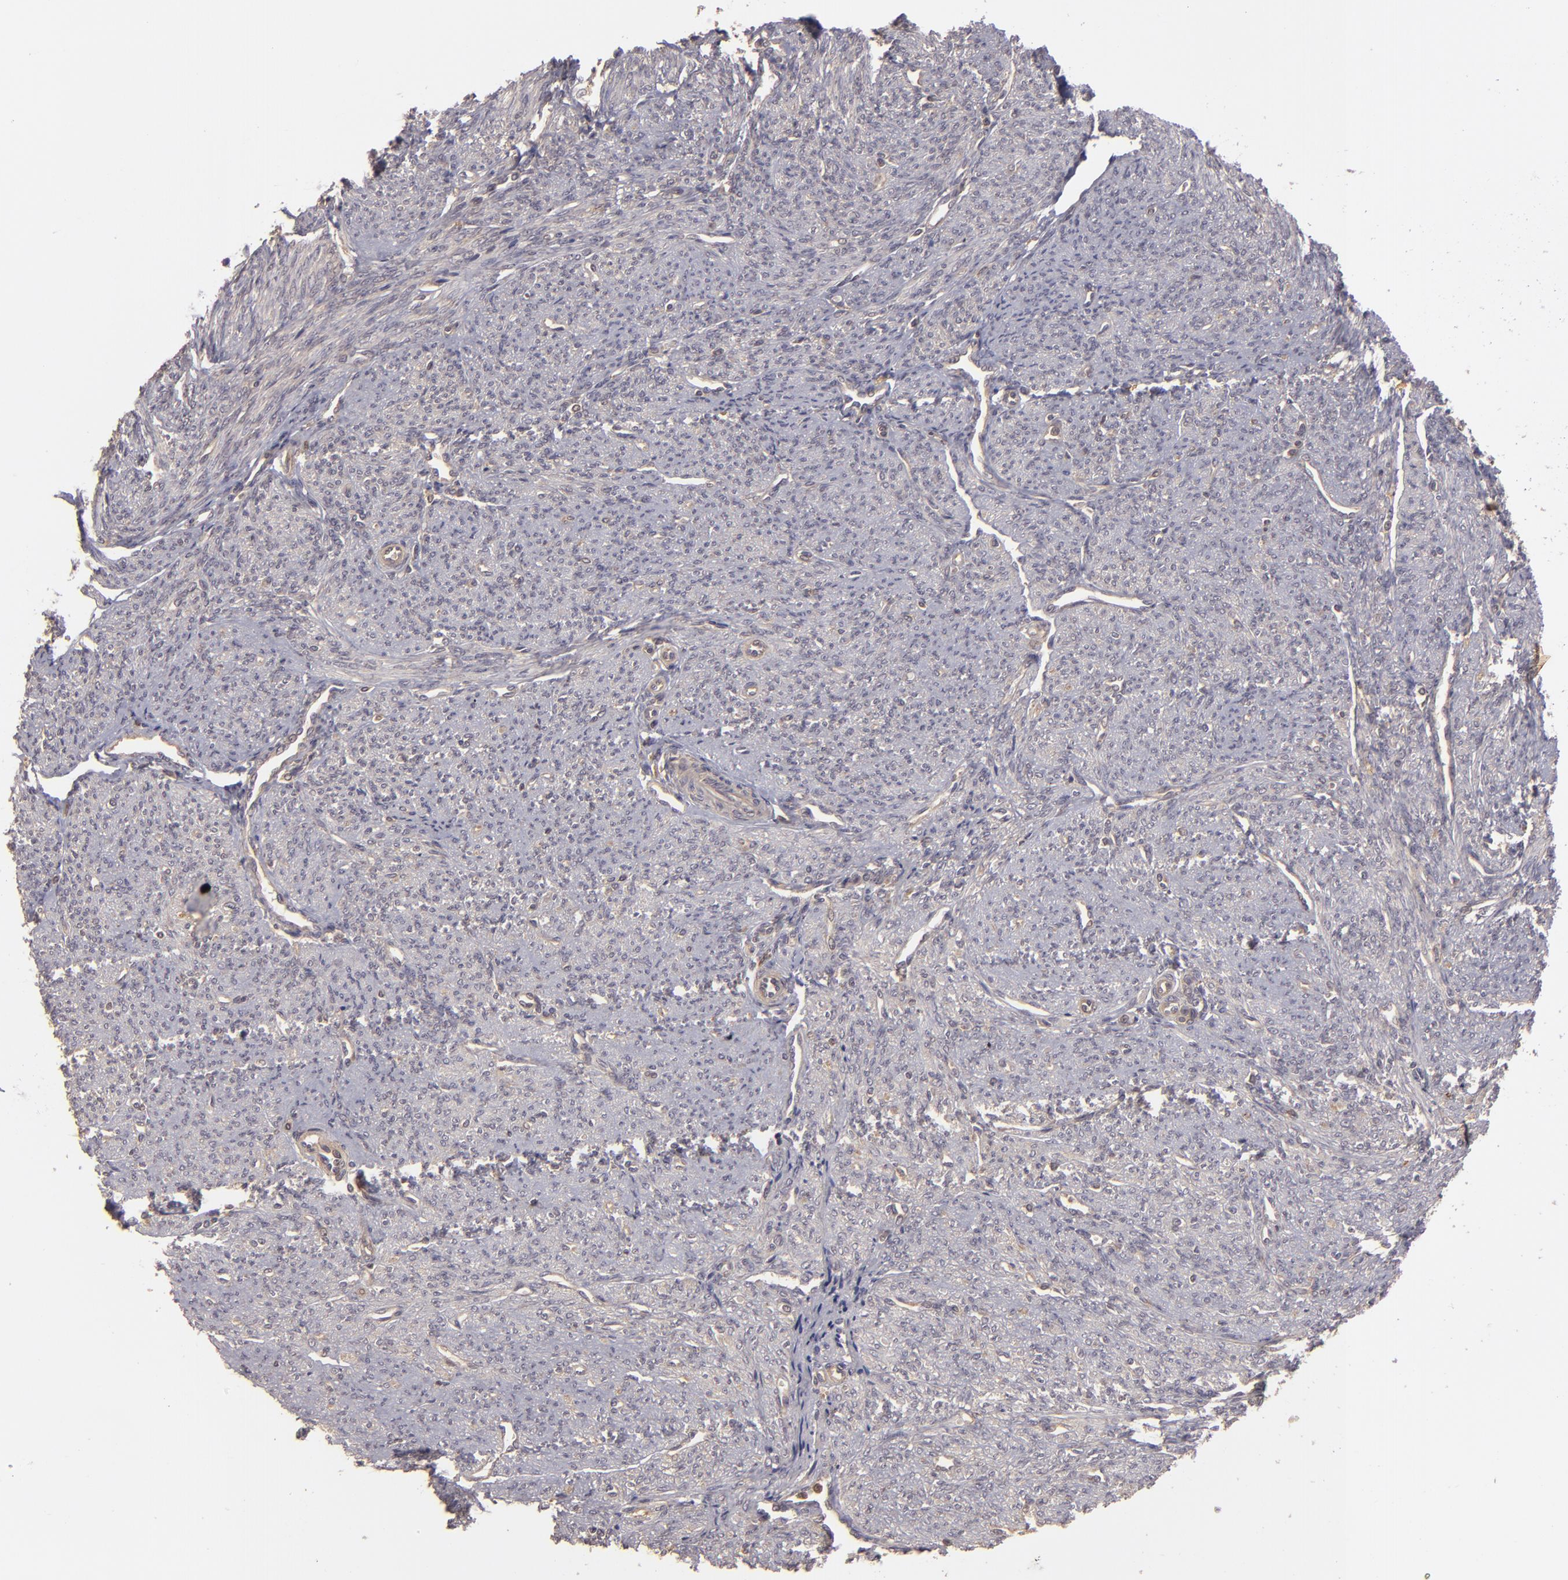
{"staining": {"intensity": "weak", "quantity": ">75%", "location": "cytoplasmic/membranous"}, "tissue": "smooth muscle", "cell_type": "Smooth muscle cells", "image_type": "normal", "snomed": [{"axis": "morphology", "description": "Normal tissue, NOS"}, {"axis": "topography", "description": "Cervix"}, {"axis": "topography", "description": "Endometrium"}], "caption": "The photomicrograph exhibits a brown stain indicating the presence of a protein in the cytoplasmic/membranous of smooth muscle cells in smooth muscle. (DAB (3,3'-diaminobenzidine) IHC with brightfield microscopy, high magnification).", "gene": "PRKCD", "patient": {"sex": "female", "age": 65}}